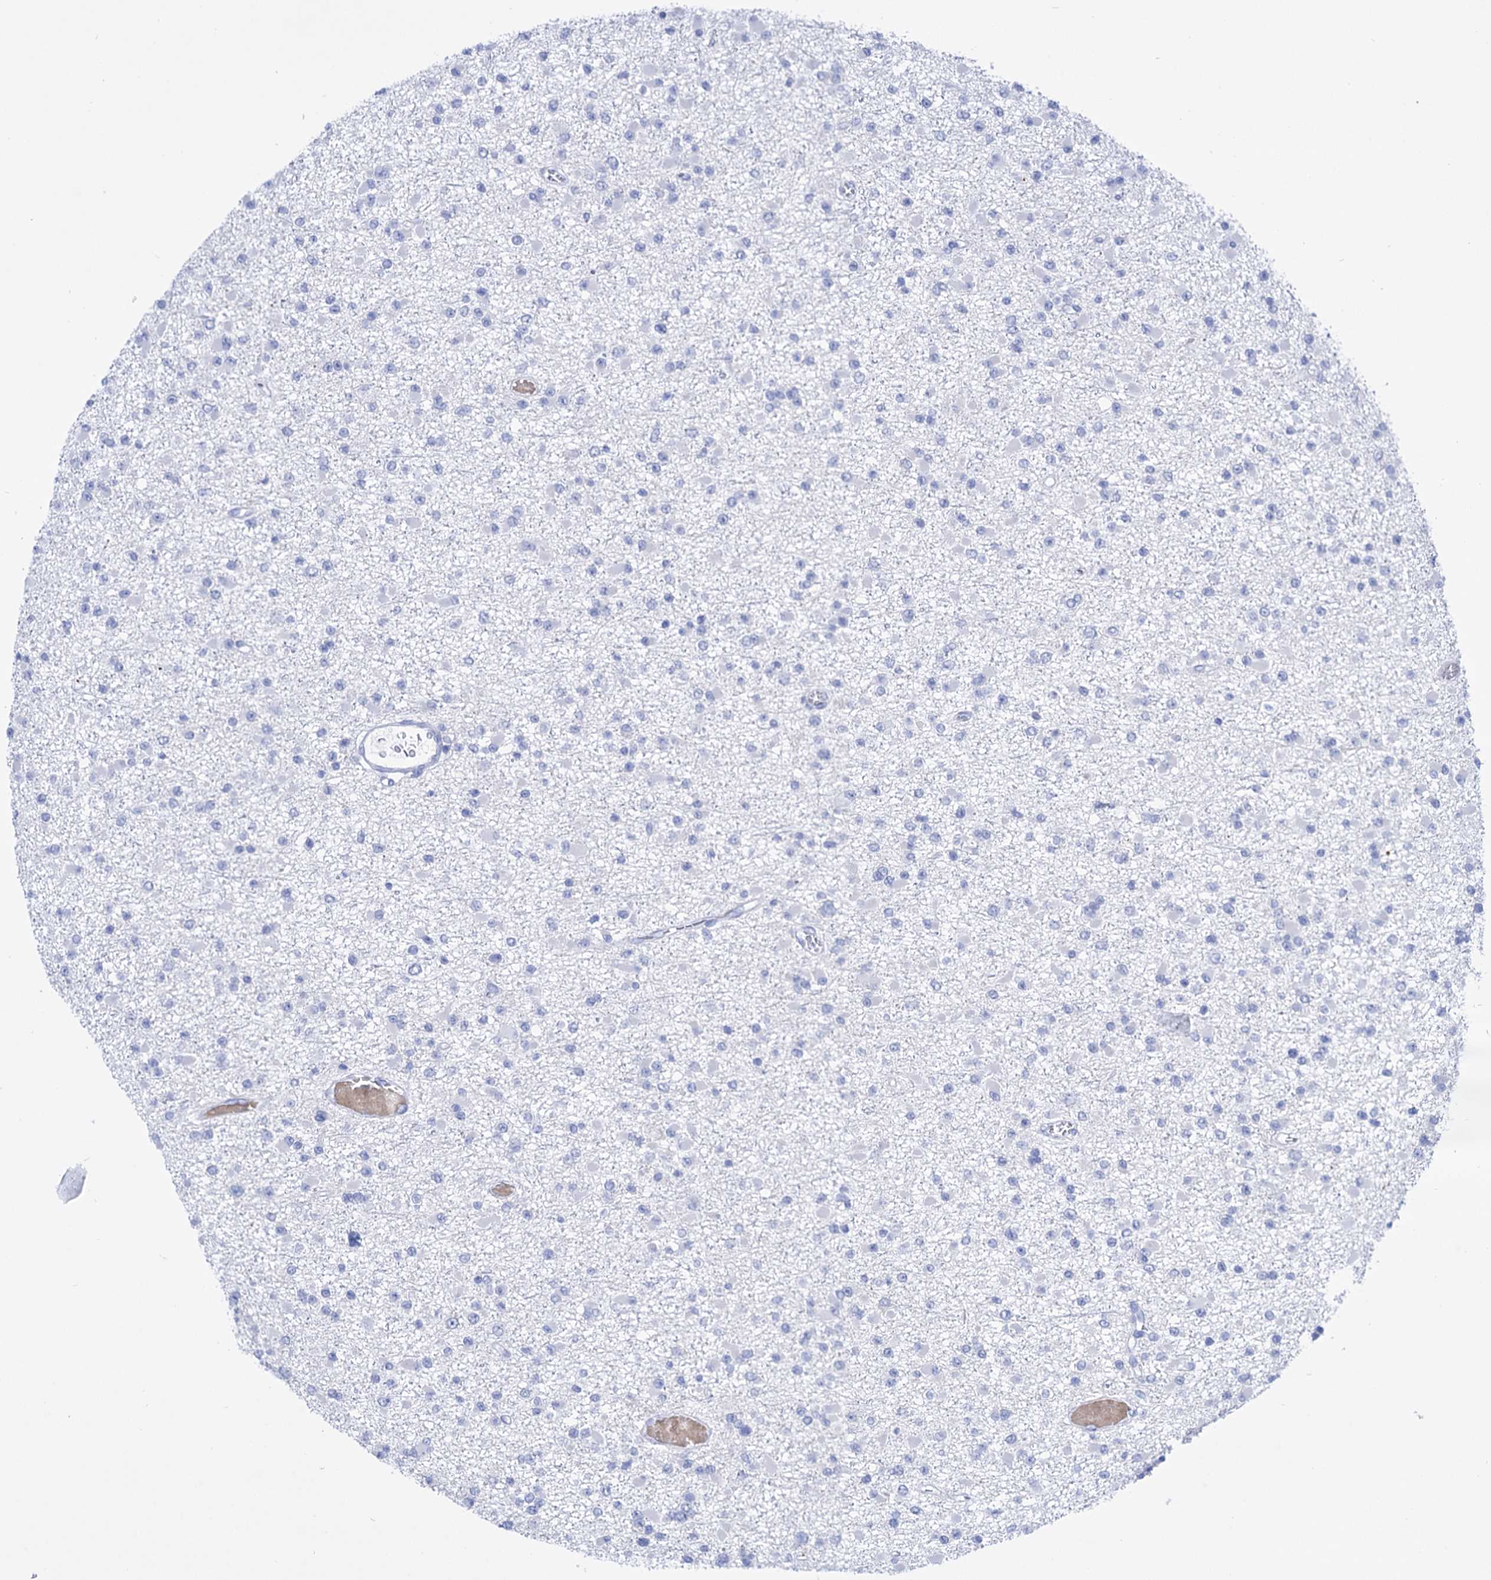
{"staining": {"intensity": "negative", "quantity": "none", "location": "none"}, "tissue": "glioma", "cell_type": "Tumor cells", "image_type": "cancer", "snomed": [{"axis": "morphology", "description": "Glioma, malignant, Low grade"}, {"axis": "topography", "description": "Brain"}], "caption": "Immunohistochemical staining of human malignant glioma (low-grade) displays no significant staining in tumor cells.", "gene": "YARS2", "patient": {"sex": "female", "age": 22}}